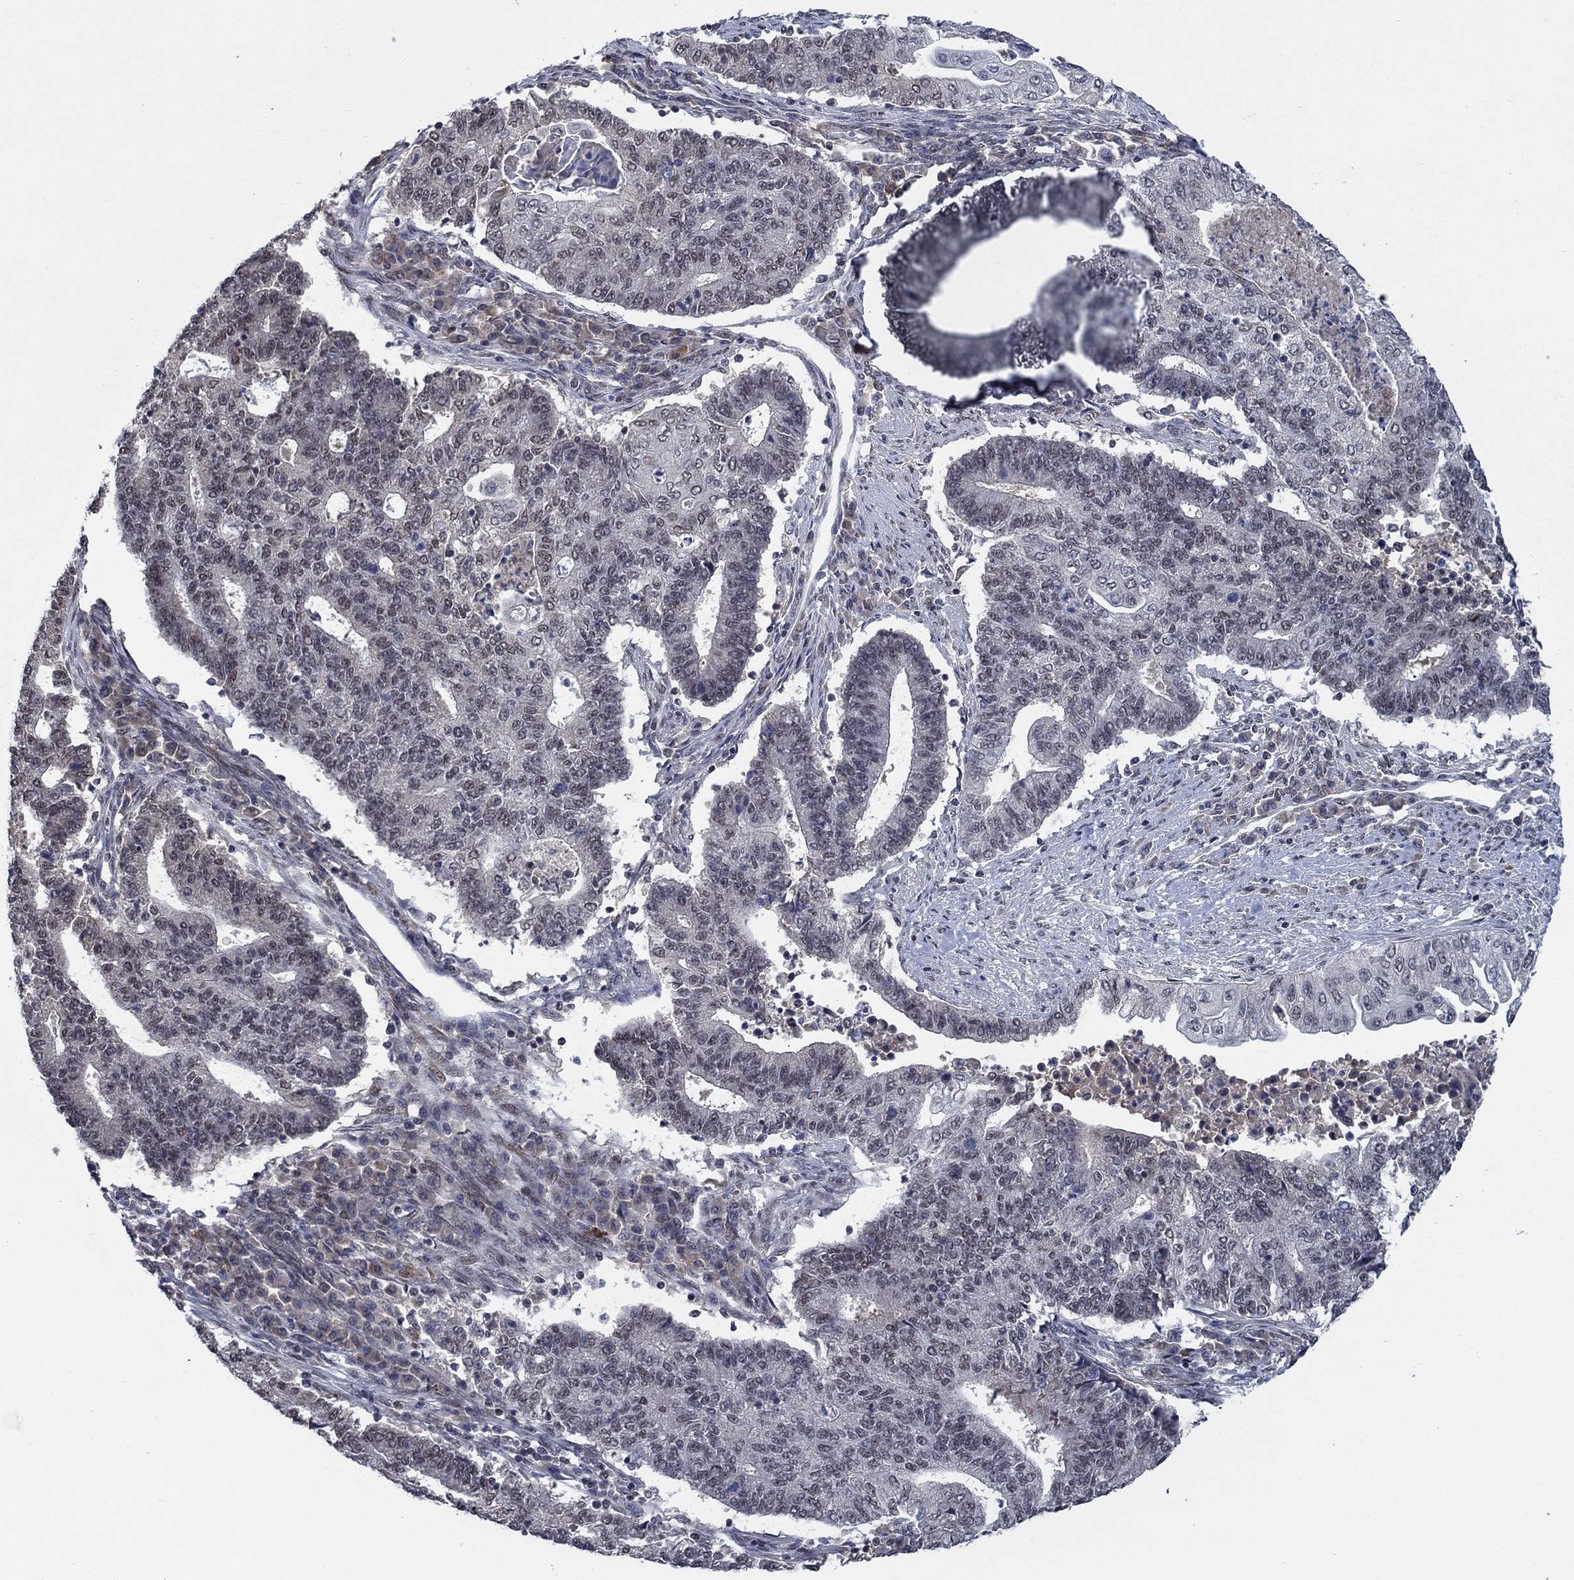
{"staining": {"intensity": "negative", "quantity": "none", "location": "none"}, "tissue": "endometrial cancer", "cell_type": "Tumor cells", "image_type": "cancer", "snomed": [{"axis": "morphology", "description": "Adenocarcinoma, NOS"}, {"axis": "topography", "description": "Uterus"}, {"axis": "topography", "description": "Endometrium"}], "caption": "Tumor cells are negative for protein expression in human endometrial adenocarcinoma.", "gene": "HTN1", "patient": {"sex": "female", "age": 54}}